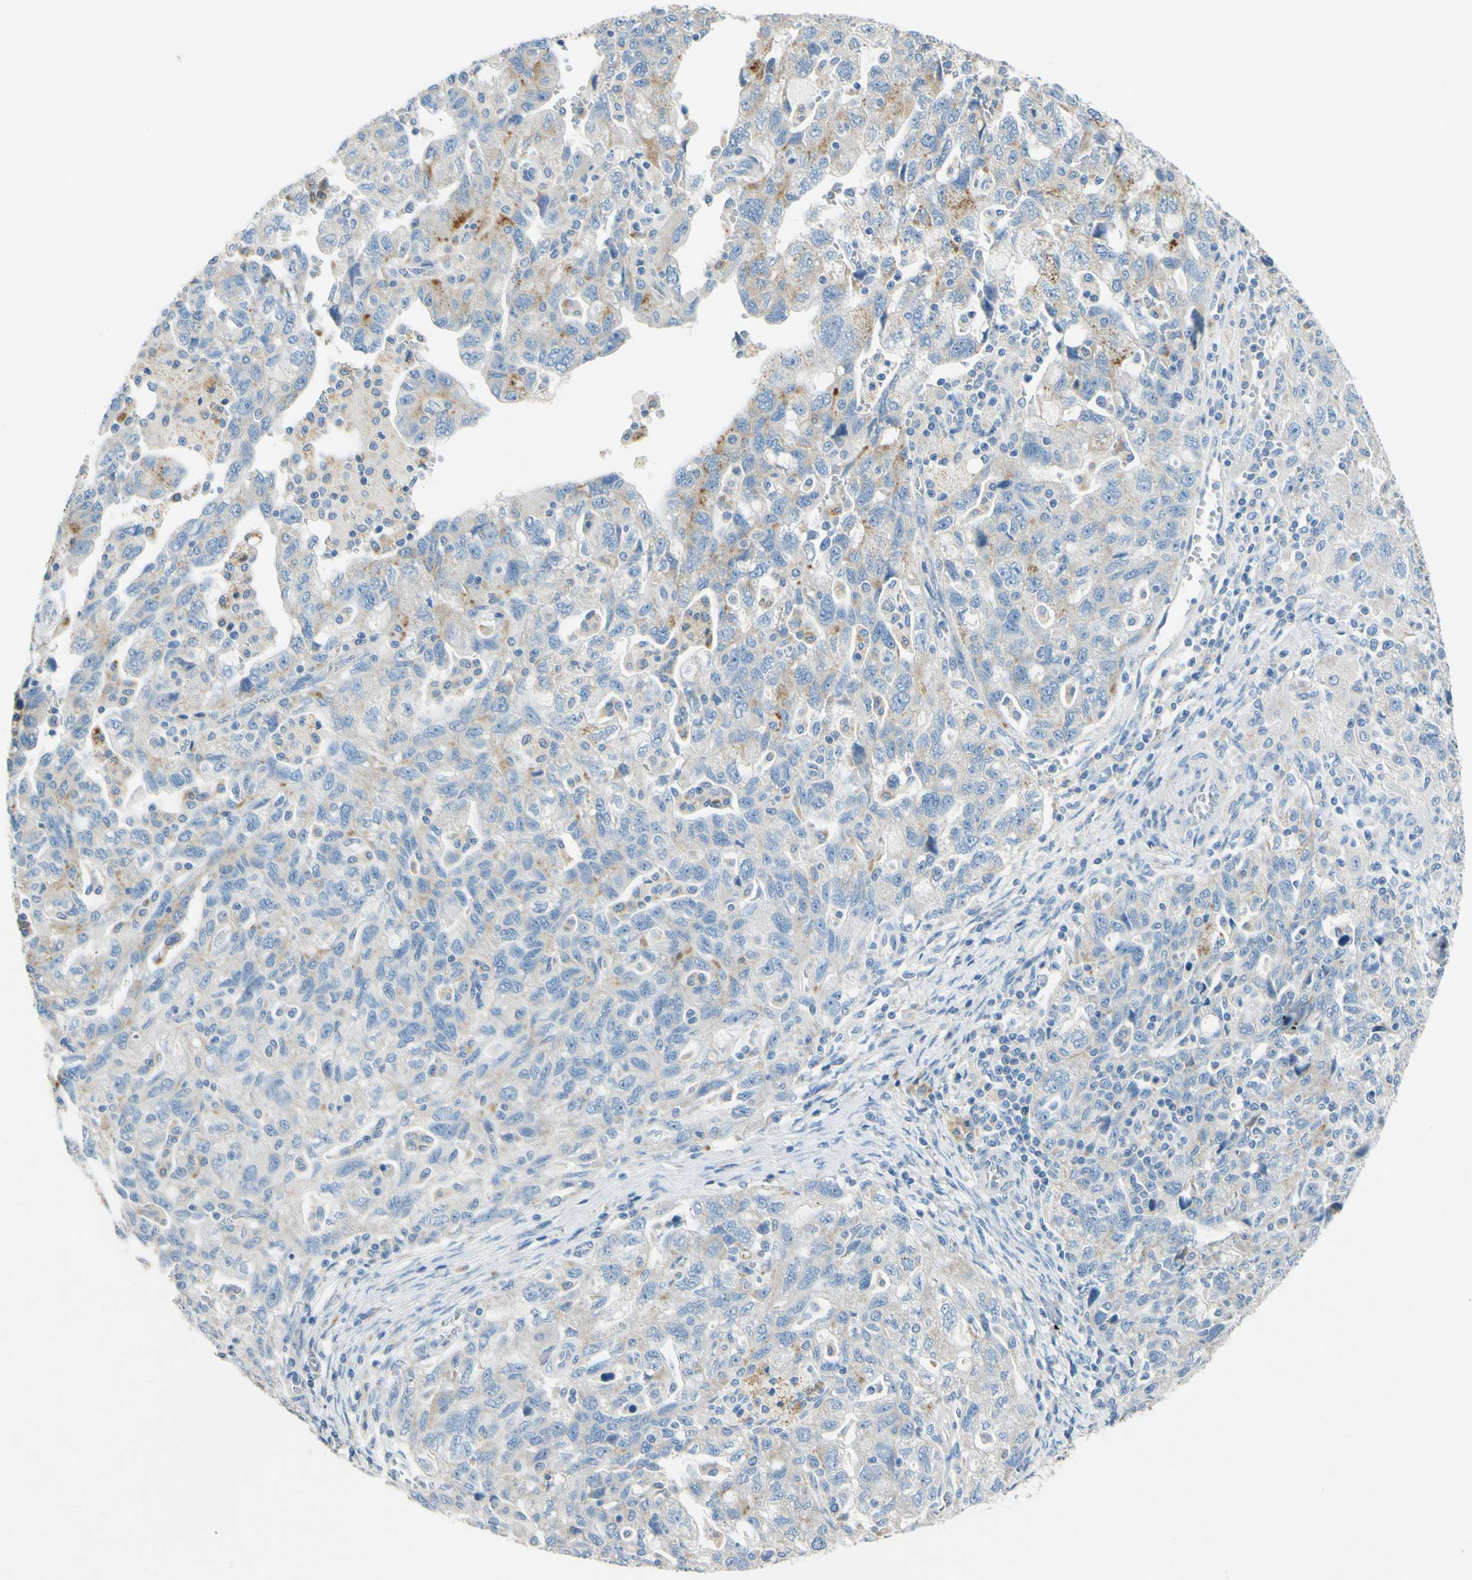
{"staining": {"intensity": "moderate", "quantity": "<25%", "location": "cytoplasmic/membranous"}, "tissue": "ovarian cancer", "cell_type": "Tumor cells", "image_type": "cancer", "snomed": [{"axis": "morphology", "description": "Carcinoma, NOS"}, {"axis": "morphology", "description": "Cystadenocarcinoma, serous, NOS"}, {"axis": "topography", "description": "Ovary"}], "caption": "A brown stain labels moderate cytoplasmic/membranous expression of a protein in human ovarian cancer tumor cells.", "gene": "CDH10", "patient": {"sex": "female", "age": 69}}